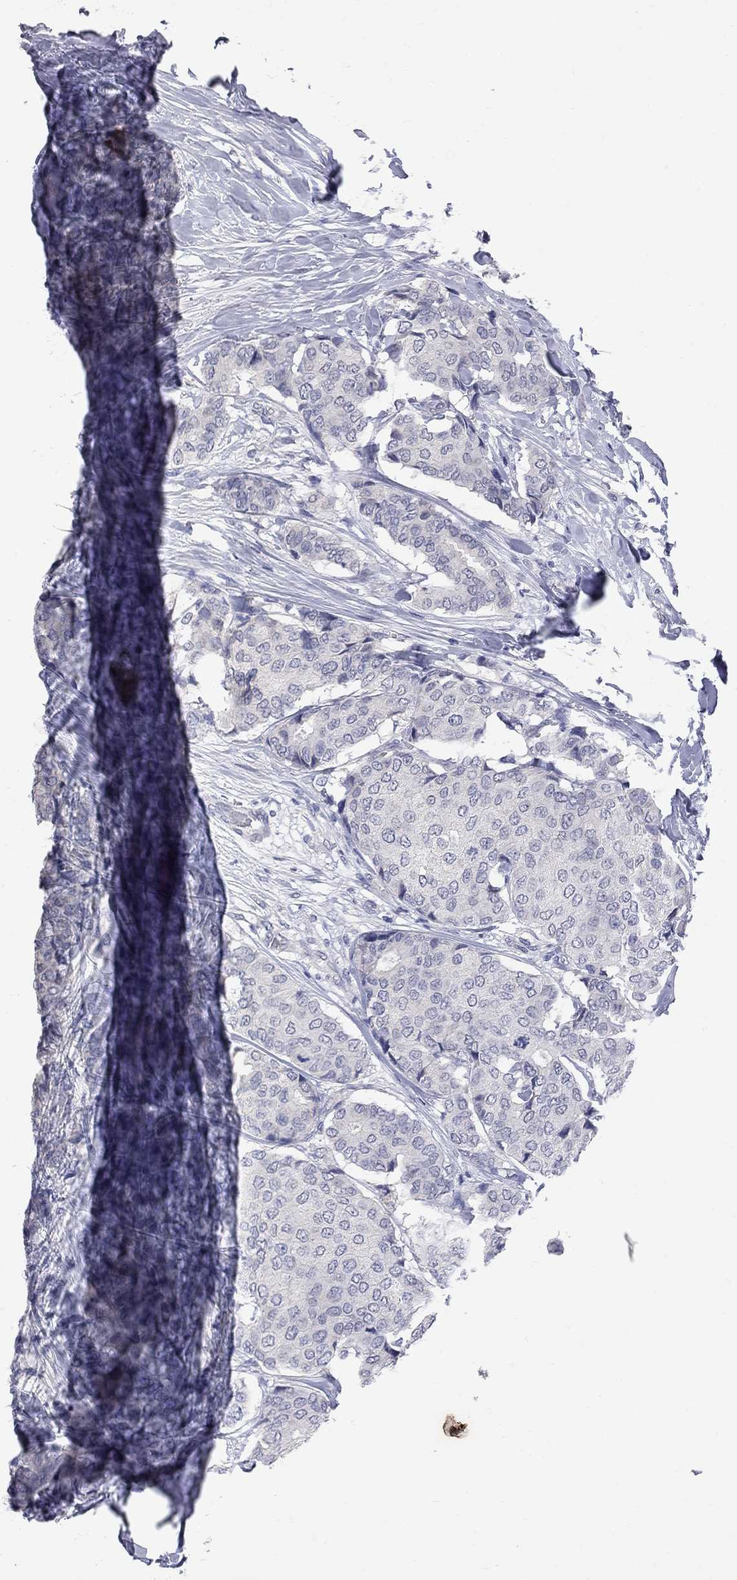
{"staining": {"intensity": "negative", "quantity": "none", "location": "none"}, "tissue": "breast cancer", "cell_type": "Tumor cells", "image_type": "cancer", "snomed": [{"axis": "morphology", "description": "Duct carcinoma"}, {"axis": "topography", "description": "Breast"}], "caption": "This is an immunohistochemistry image of human breast cancer (infiltrating ductal carcinoma). There is no staining in tumor cells.", "gene": "NOS2", "patient": {"sex": "female", "age": 75}}